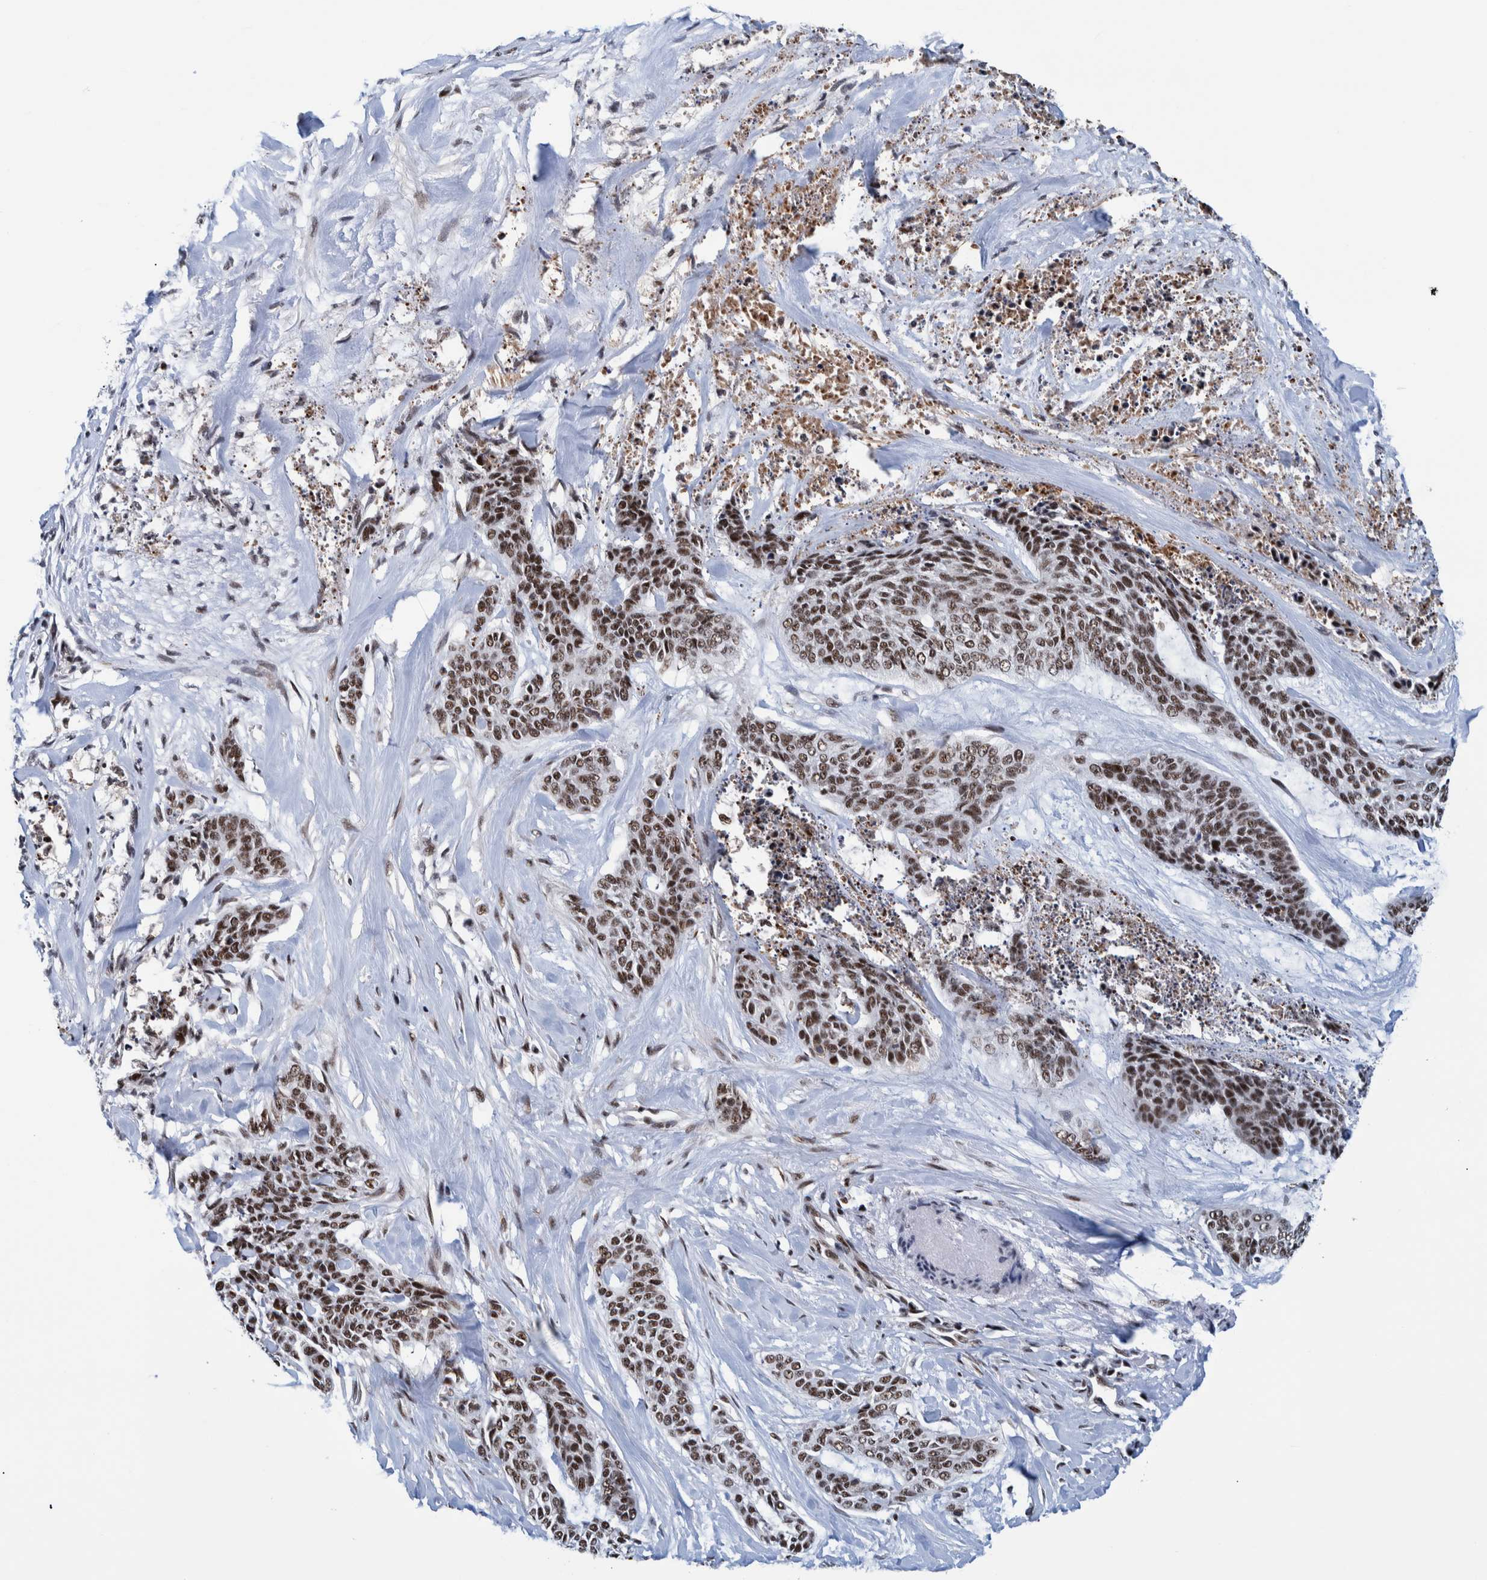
{"staining": {"intensity": "moderate", "quantity": ">75%", "location": "nuclear"}, "tissue": "skin cancer", "cell_type": "Tumor cells", "image_type": "cancer", "snomed": [{"axis": "morphology", "description": "Basal cell carcinoma"}, {"axis": "topography", "description": "Skin"}], "caption": "High-magnification brightfield microscopy of skin cancer (basal cell carcinoma) stained with DAB (brown) and counterstained with hematoxylin (blue). tumor cells exhibit moderate nuclear positivity is appreciated in about>75% of cells.", "gene": "EFTUD2", "patient": {"sex": "female", "age": 64}}